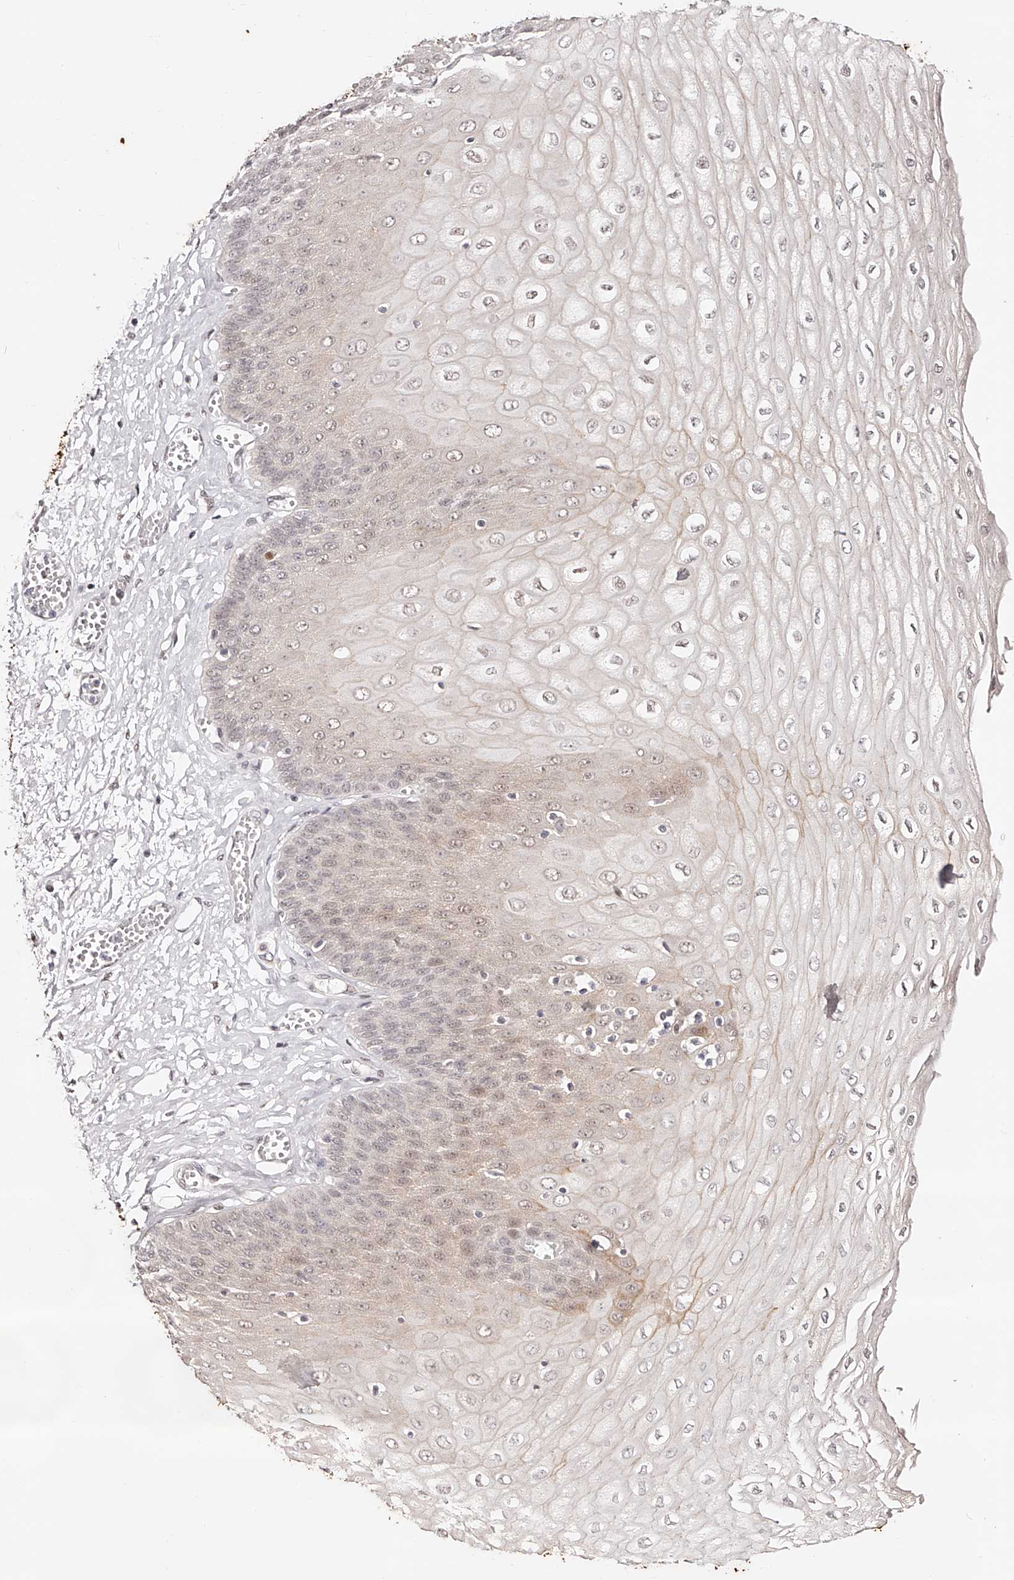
{"staining": {"intensity": "weak", "quantity": "<25%", "location": "cytoplasmic/membranous,nuclear"}, "tissue": "esophagus", "cell_type": "Squamous epithelial cells", "image_type": "normal", "snomed": [{"axis": "morphology", "description": "Normal tissue, NOS"}, {"axis": "topography", "description": "Esophagus"}], "caption": "DAB (3,3'-diaminobenzidine) immunohistochemical staining of normal esophagus shows no significant positivity in squamous epithelial cells.", "gene": "USF3", "patient": {"sex": "male", "age": 60}}